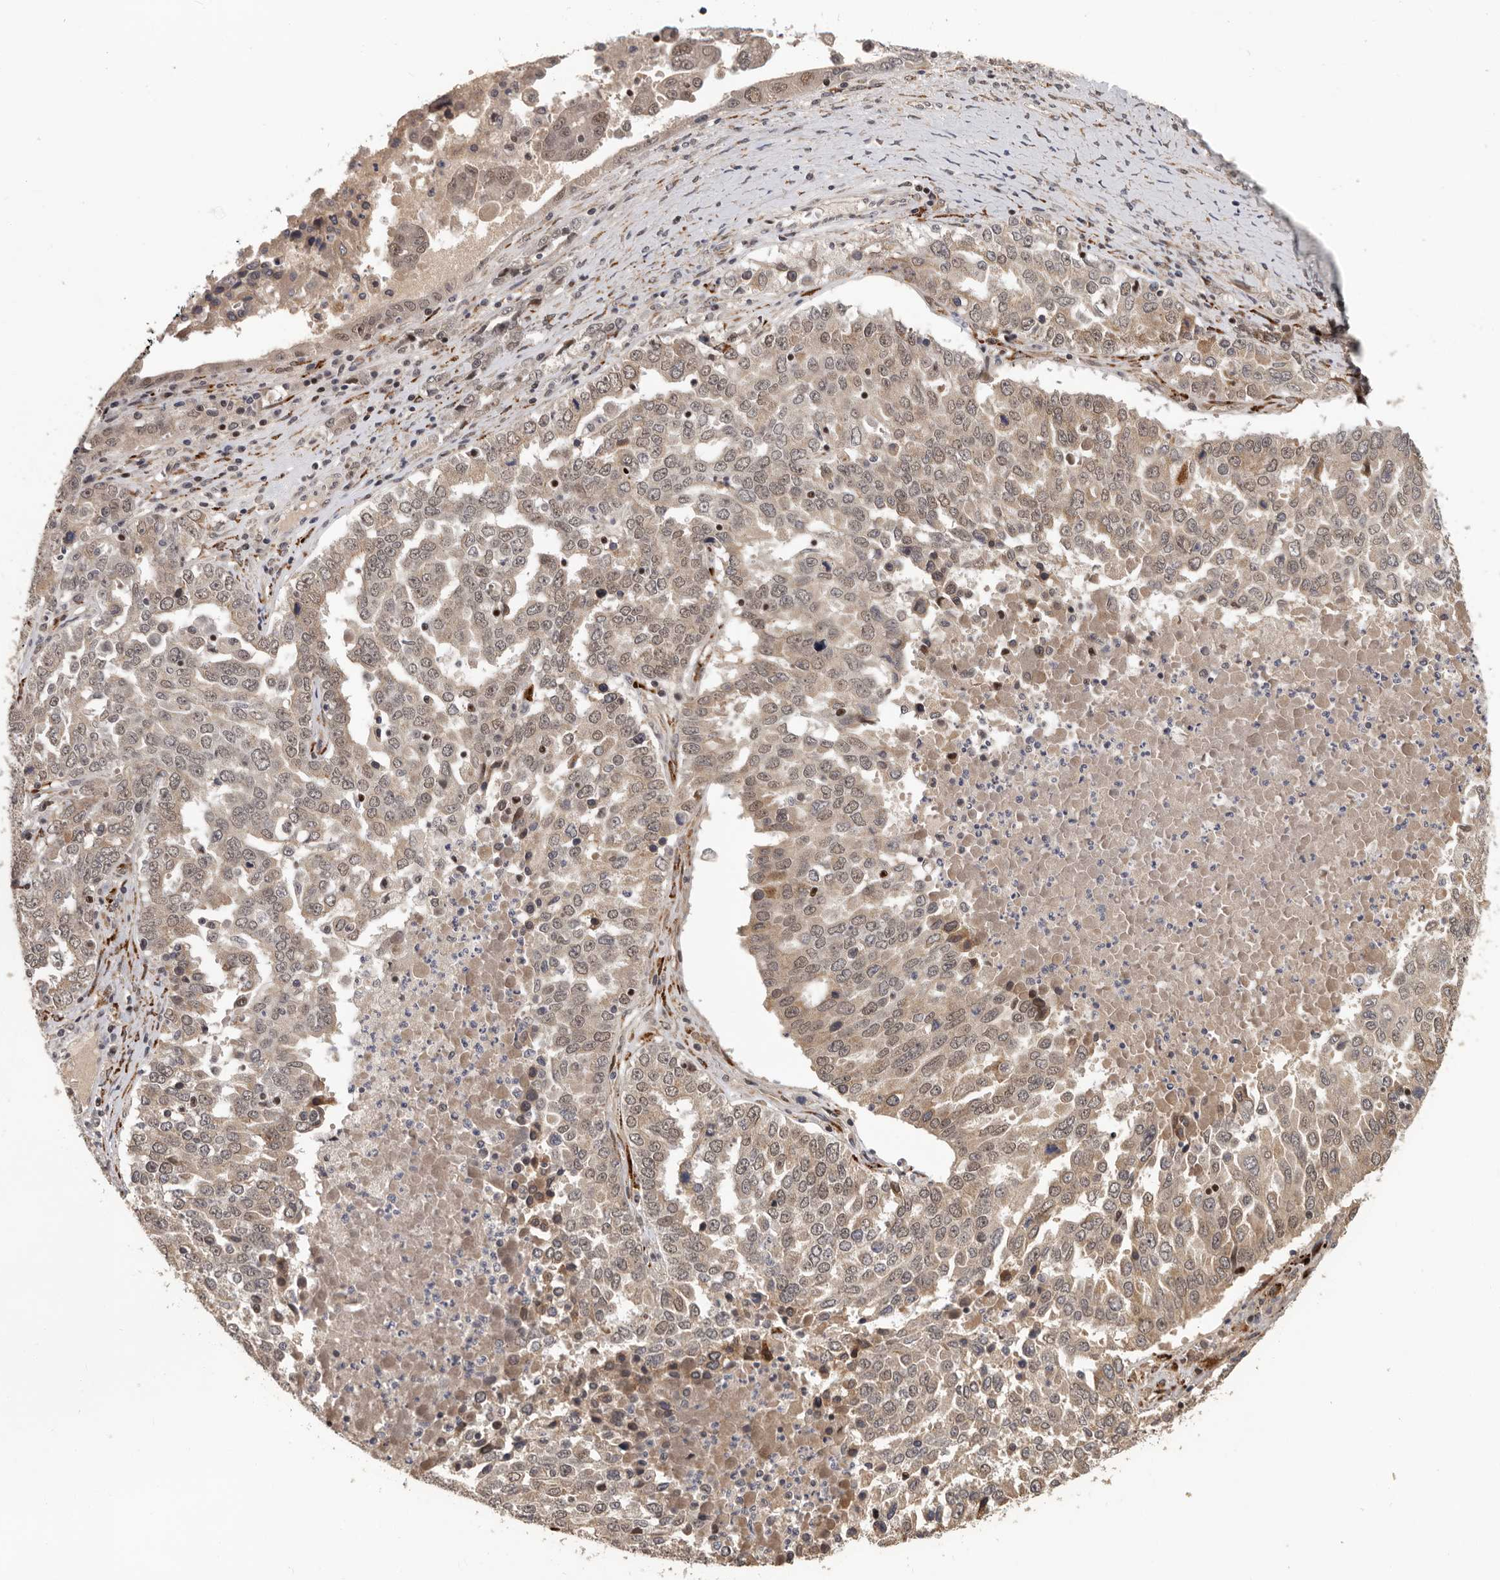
{"staining": {"intensity": "weak", "quantity": ">75%", "location": "cytoplasmic/membranous,nuclear"}, "tissue": "ovarian cancer", "cell_type": "Tumor cells", "image_type": "cancer", "snomed": [{"axis": "morphology", "description": "Carcinoma, endometroid"}, {"axis": "topography", "description": "Ovary"}], "caption": "About >75% of tumor cells in human ovarian cancer (endometroid carcinoma) show weak cytoplasmic/membranous and nuclear protein staining as visualized by brown immunohistochemical staining.", "gene": "HENMT1", "patient": {"sex": "female", "age": 62}}